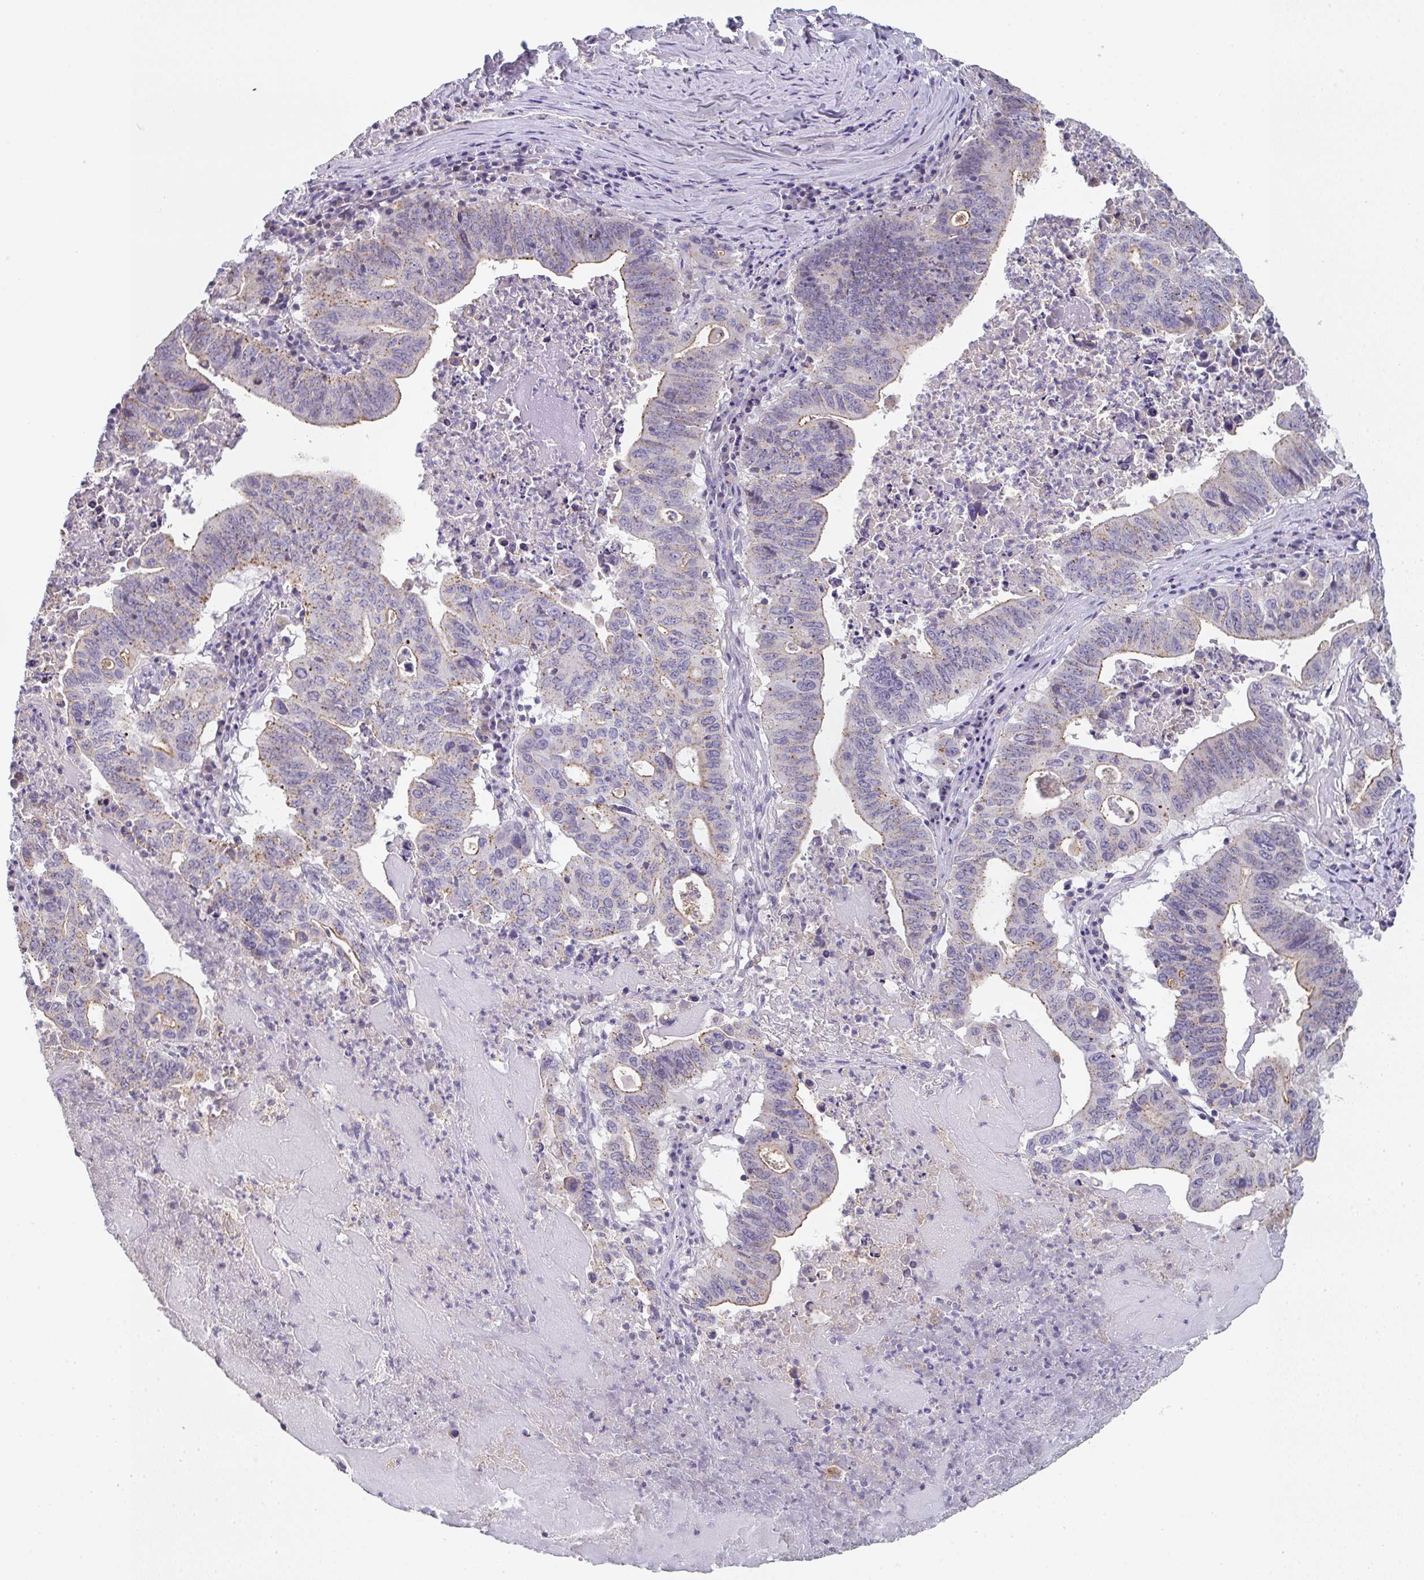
{"staining": {"intensity": "weak", "quantity": "25%-75%", "location": "cytoplasmic/membranous"}, "tissue": "lung cancer", "cell_type": "Tumor cells", "image_type": "cancer", "snomed": [{"axis": "morphology", "description": "Adenocarcinoma, NOS"}, {"axis": "topography", "description": "Lung"}], "caption": "The image displays immunohistochemical staining of lung cancer (adenocarcinoma). There is weak cytoplasmic/membranous positivity is identified in approximately 25%-75% of tumor cells. Immunohistochemistry (ihc) stains the protein of interest in brown and the nuclei are stained blue.", "gene": "CHMP5", "patient": {"sex": "female", "age": 60}}